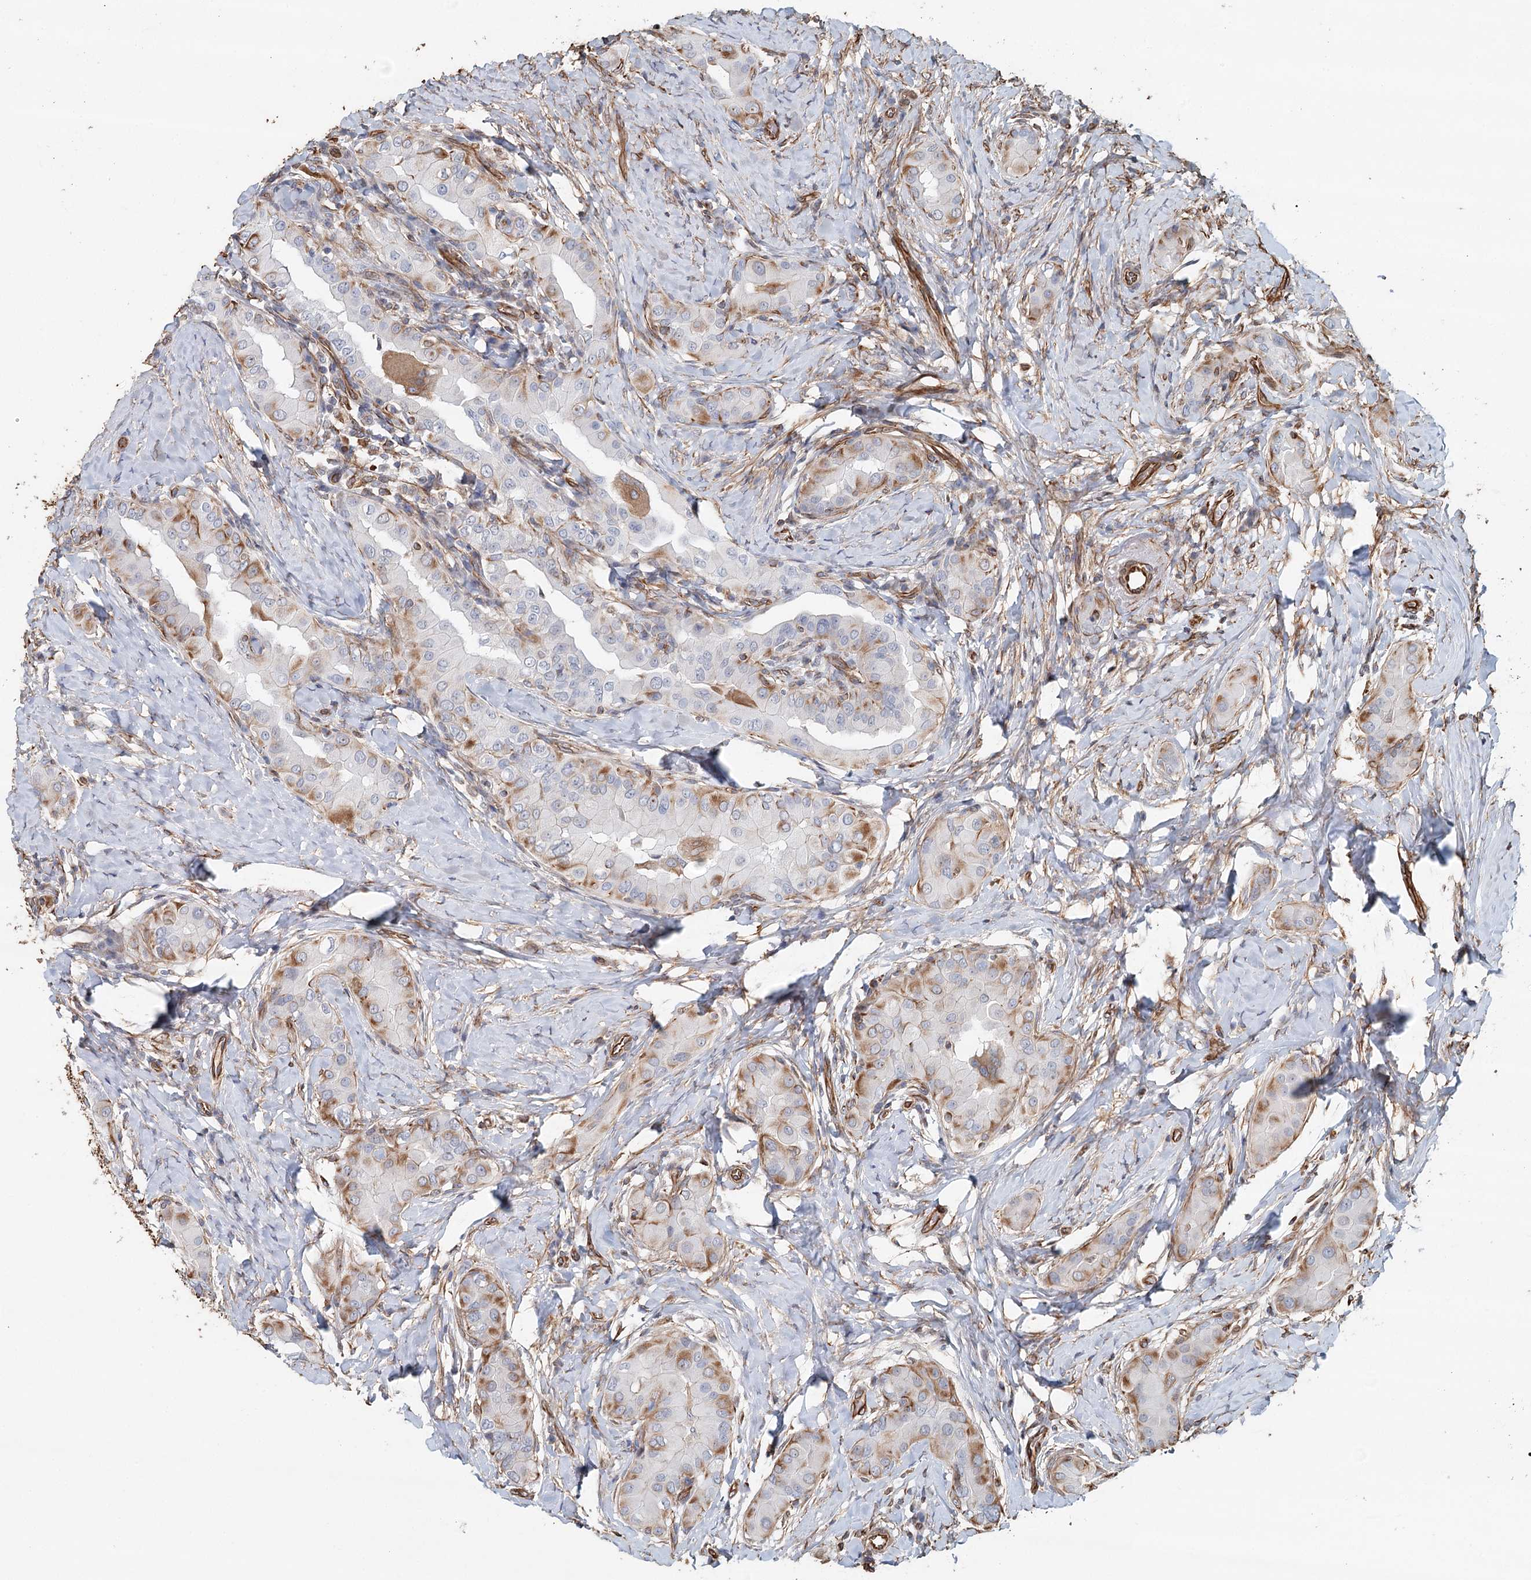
{"staining": {"intensity": "moderate", "quantity": "<25%", "location": "cytoplasmic/membranous"}, "tissue": "thyroid cancer", "cell_type": "Tumor cells", "image_type": "cancer", "snomed": [{"axis": "morphology", "description": "Papillary adenocarcinoma, NOS"}, {"axis": "topography", "description": "Thyroid gland"}], "caption": "Protein expression analysis of human thyroid cancer reveals moderate cytoplasmic/membranous positivity in about <25% of tumor cells.", "gene": "SYNPO", "patient": {"sex": "male", "age": 33}}